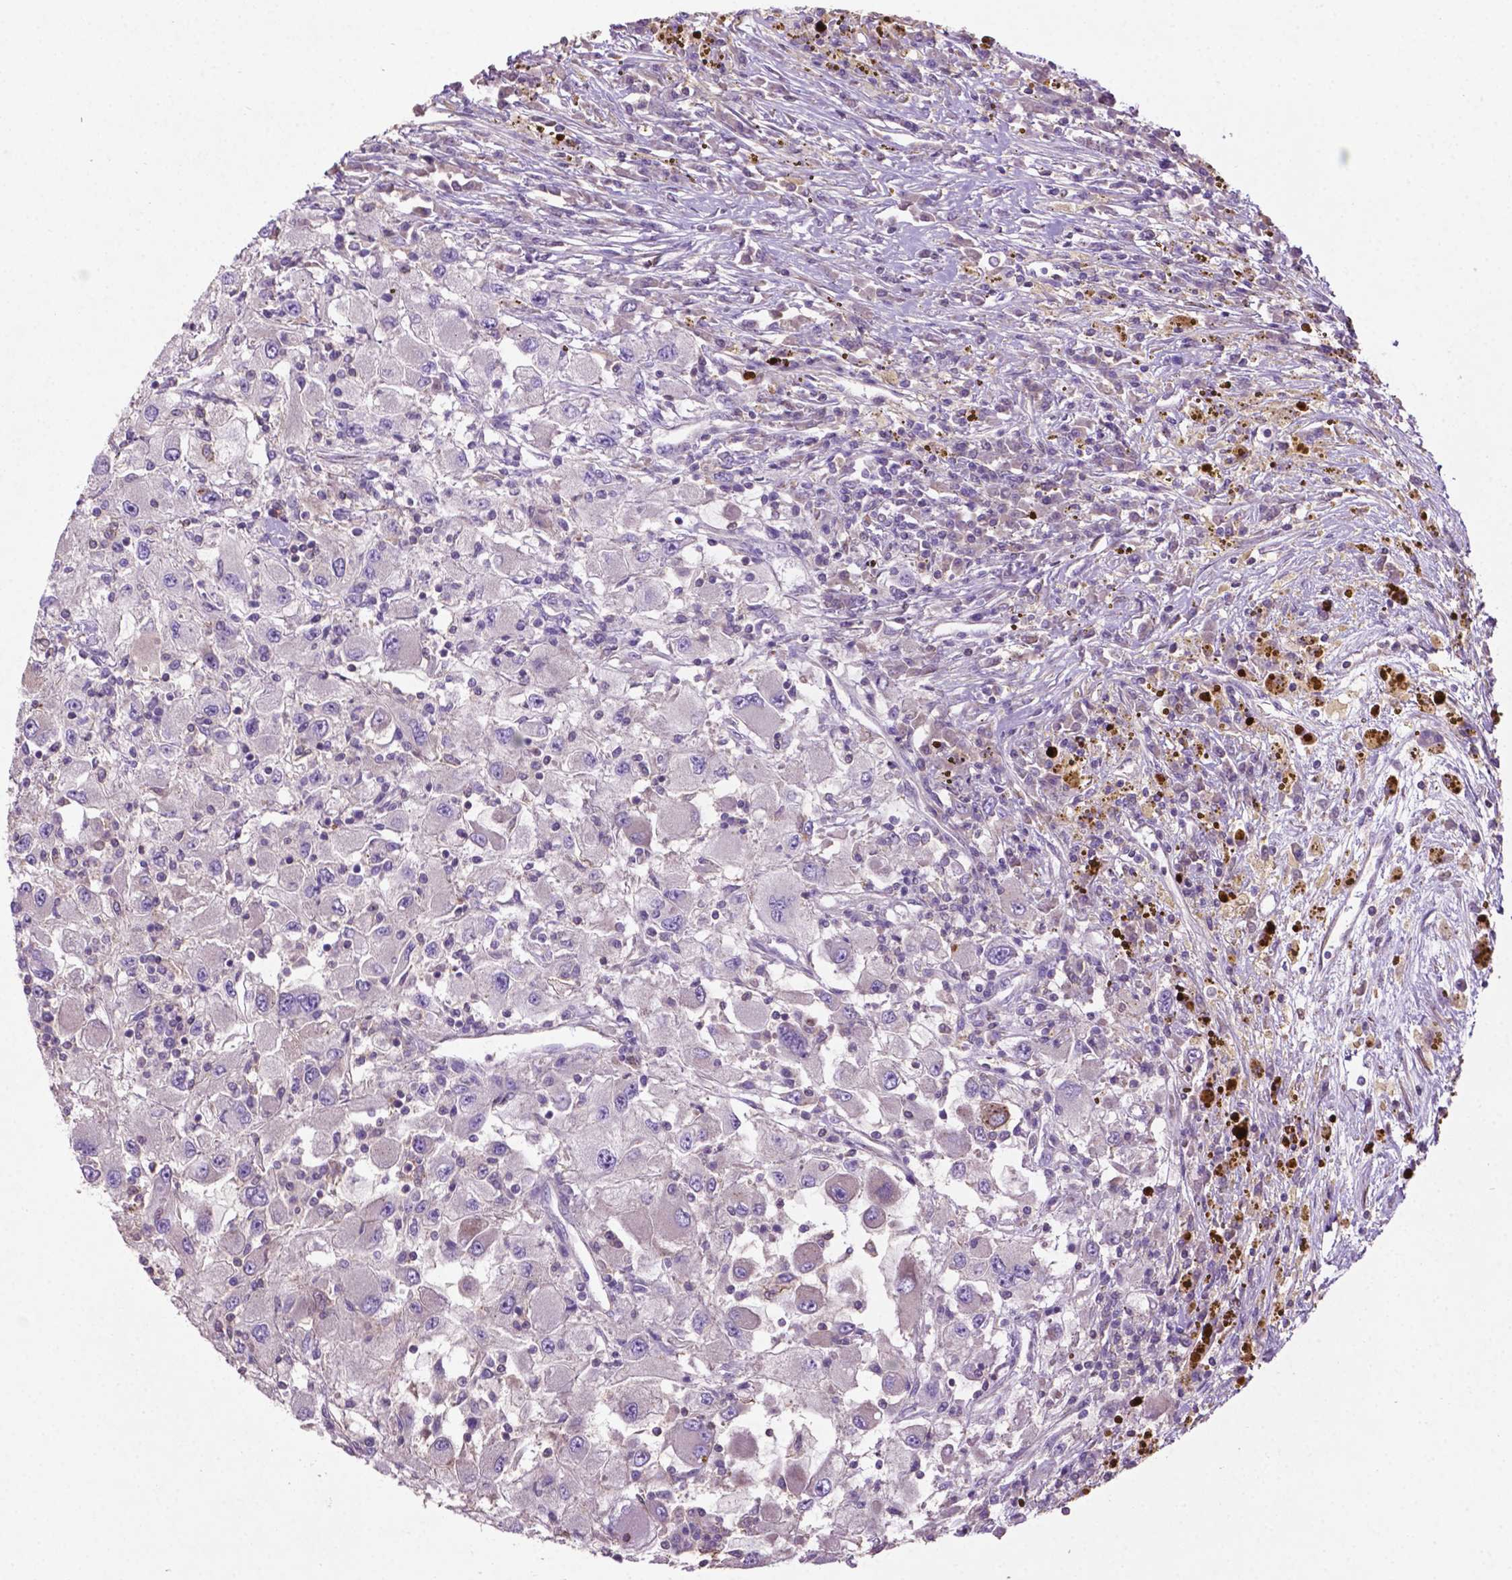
{"staining": {"intensity": "negative", "quantity": "none", "location": "none"}, "tissue": "renal cancer", "cell_type": "Tumor cells", "image_type": "cancer", "snomed": [{"axis": "morphology", "description": "Adenocarcinoma, NOS"}, {"axis": "topography", "description": "Kidney"}], "caption": "Micrograph shows no protein expression in tumor cells of renal cancer tissue.", "gene": "BMP4", "patient": {"sex": "female", "age": 67}}